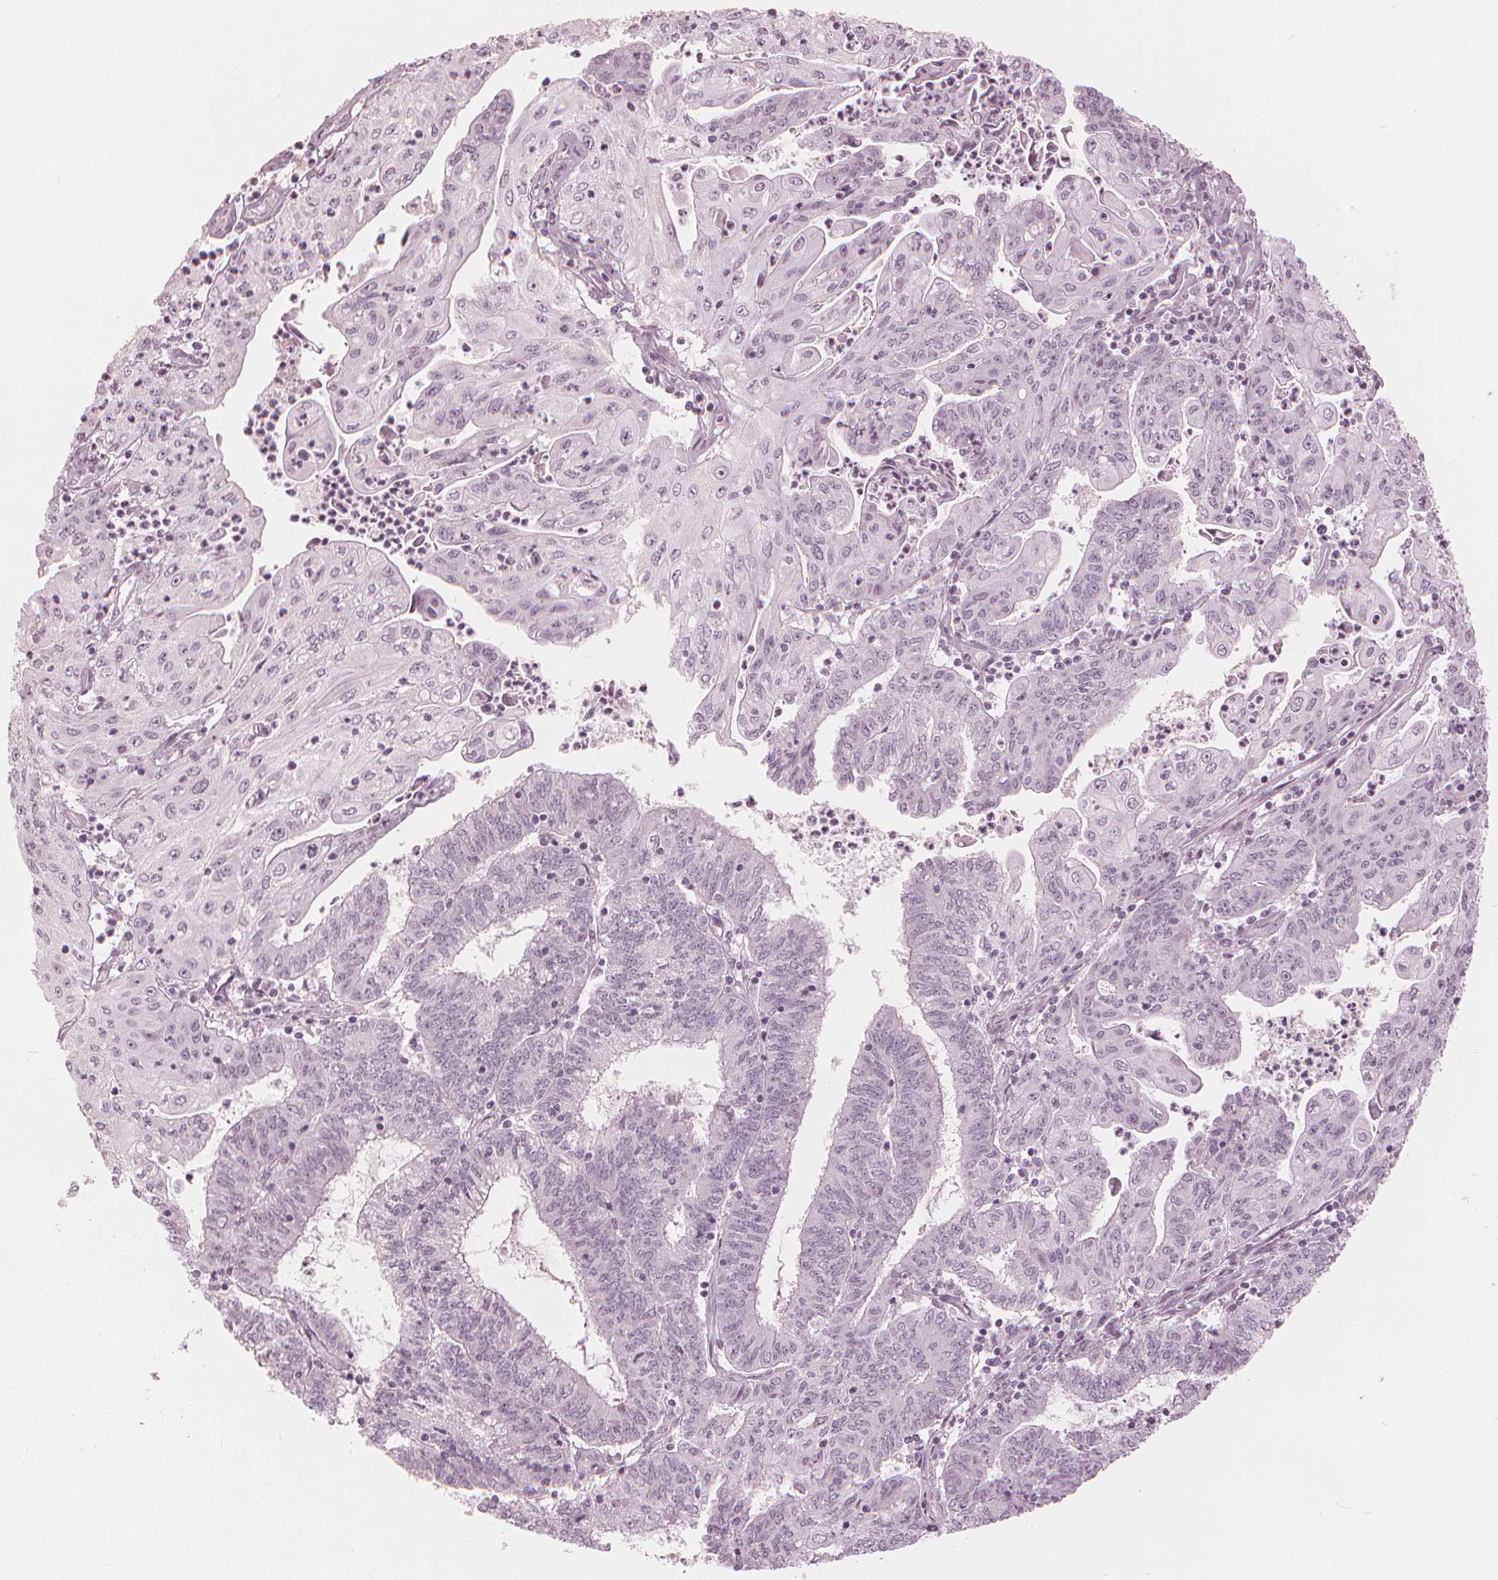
{"staining": {"intensity": "weak", "quantity": "<25%", "location": "cytoplasmic/membranous"}, "tissue": "endometrial cancer", "cell_type": "Tumor cells", "image_type": "cancer", "snomed": [{"axis": "morphology", "description": "Adenocarcinoma, NOS"}, {"axis": "topography", "description": "Endometrium"}], "caption": "A high-resolution photomicrograph shows IHC staining of endometrial cancer (adenocarcinoma), which reveals no significant staining in tumor cells. The staining is performed using DAB brown chromogen with nuclei counter-stained in using hematoxylin.", "gene": "PAEP", "patient": {"sex": "female", "age": 61}}